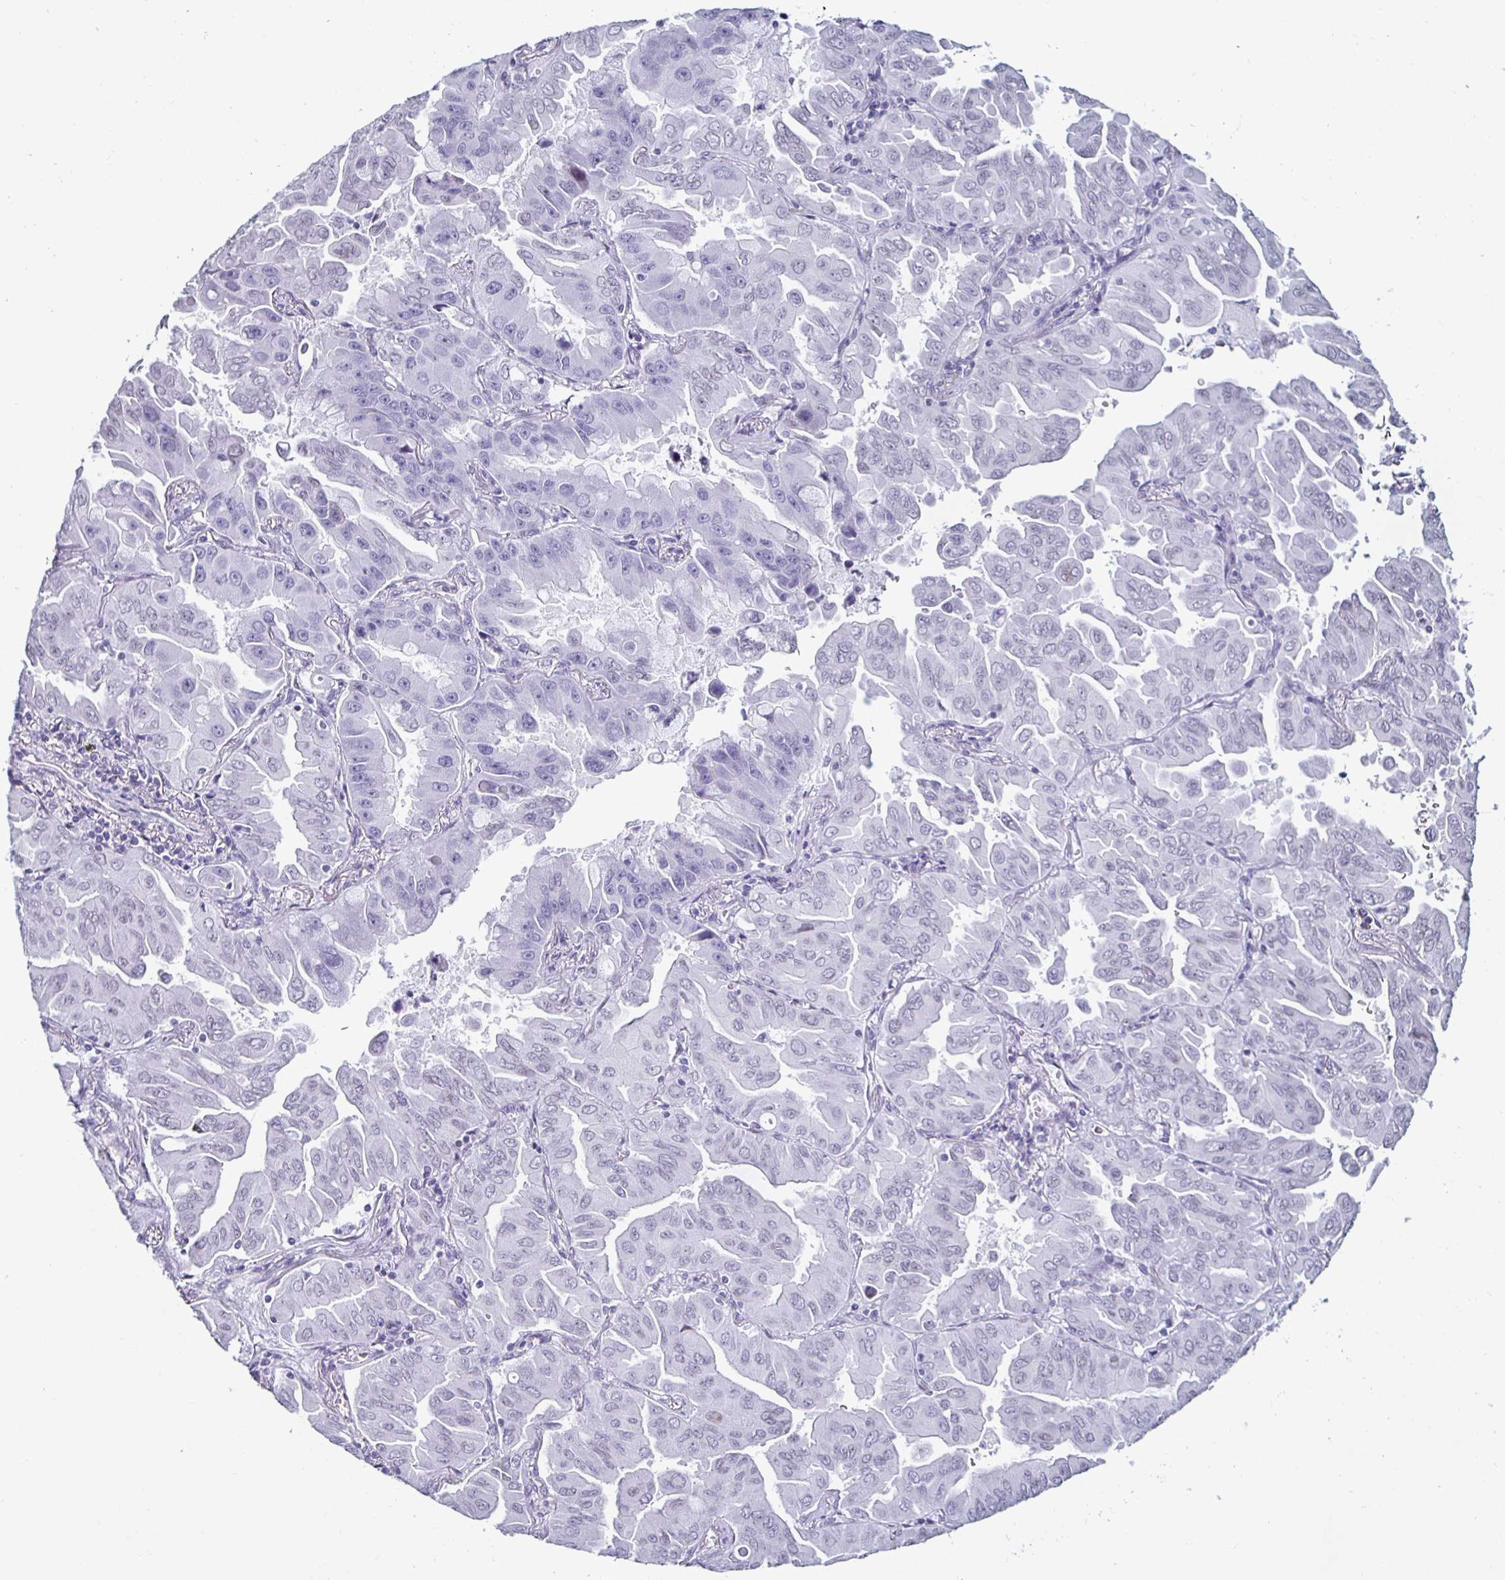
{"staining": {"intensity": "negative", "quantity": "none", "location": "none"}, "tissue": "lung cancer", "cell_type": "Tumor cells", "image_type": "cancer", "snomed": [{"axis": "morphology", "description": "Adenocarcinoma, NOS"}, {"axis": "topography", "description": "Lung"}], "caption": "This is an immunohistochemistry histopathology image of human lung cancer. There is no staining in tumor cells.", "gene": "KRT4", "patient": {"sex": "male", "age": 64}}